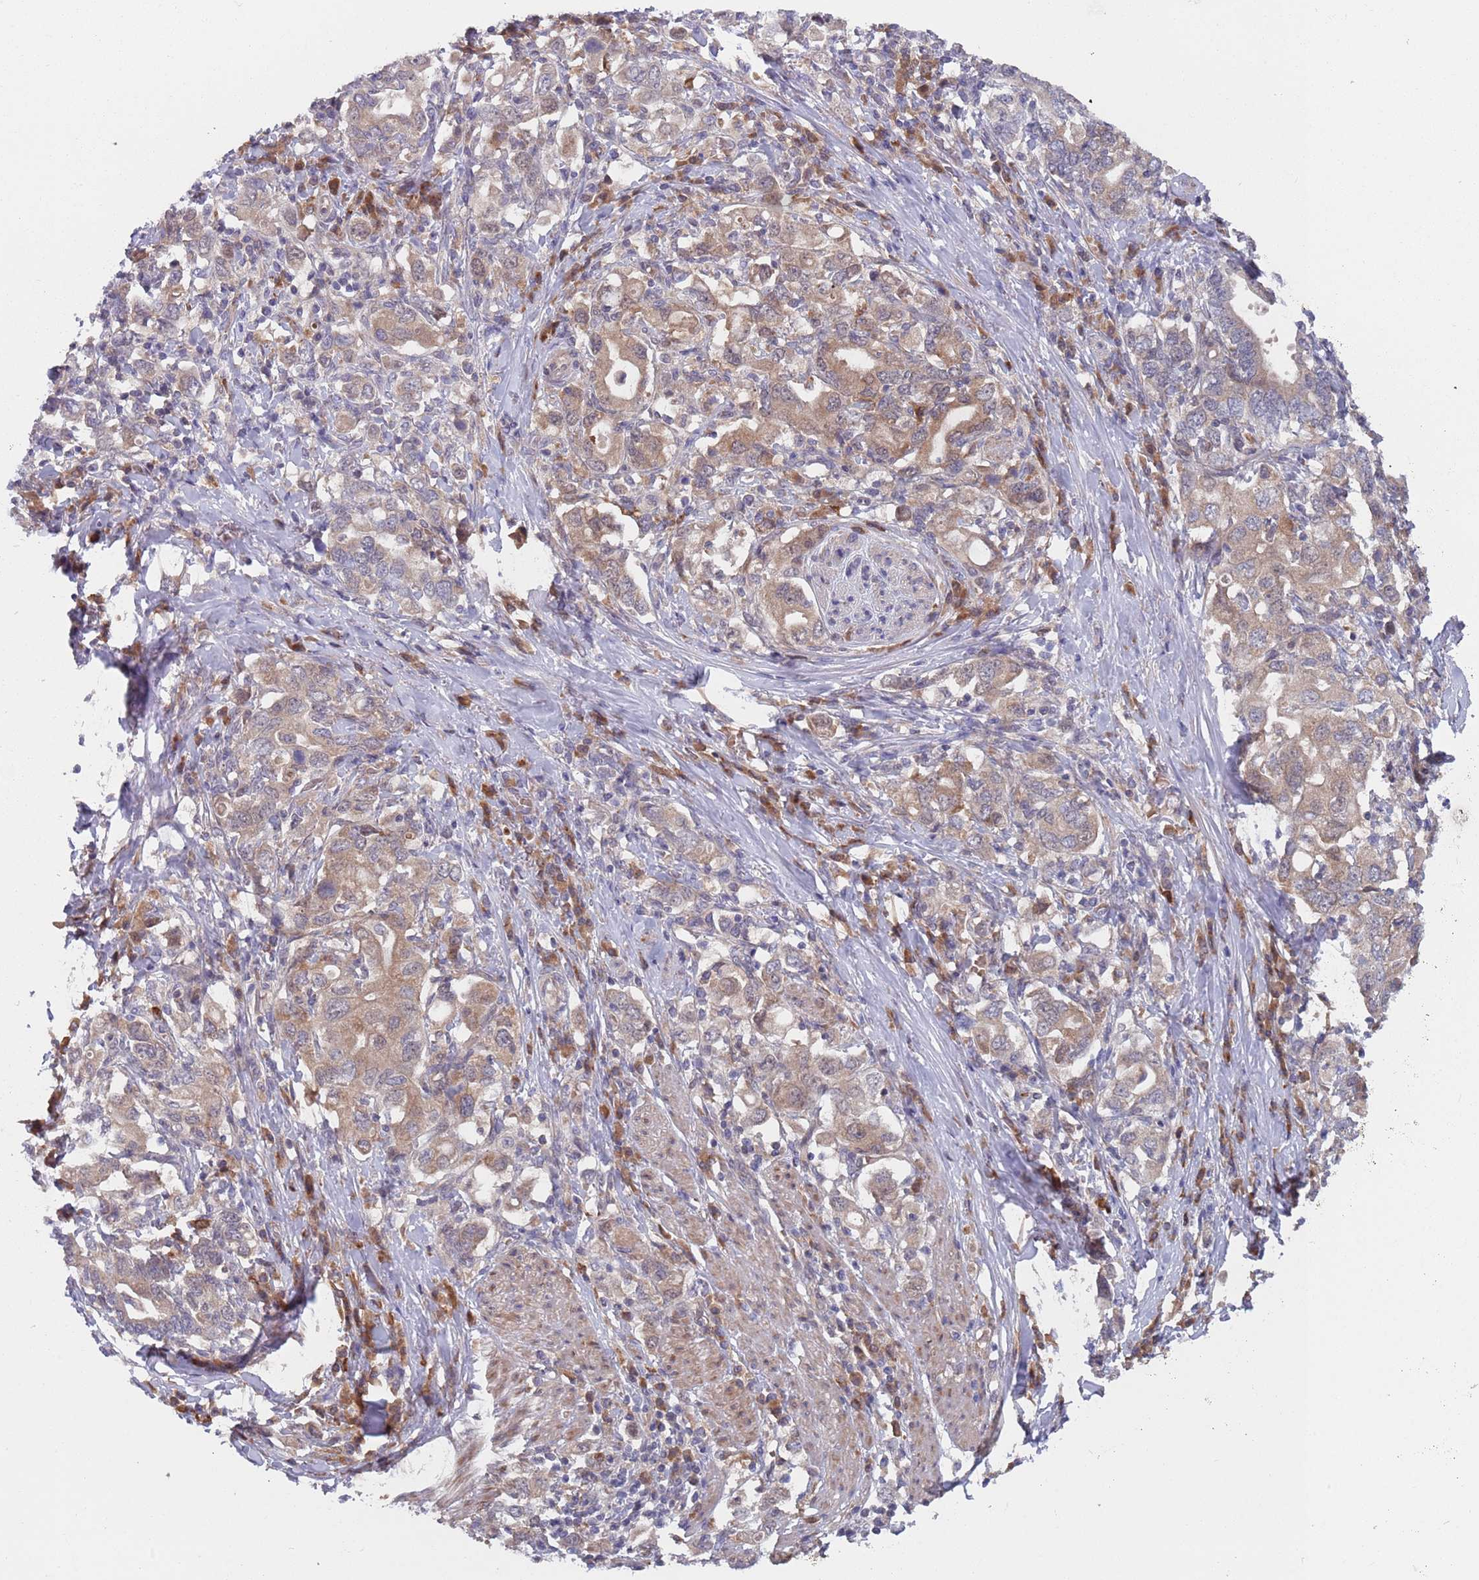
{"staining": {"intensity": "weak", "quantity": "25%-75%", "location": "cytoplasmic/membranous"}, "tissue": "stomach cancer", "cell_type": "Tumor cells", "image_type": "cancer", "snomed": [{"axis": "morphology", "description": "Adenocarcinoma, NOS"}, {"axis": "topography", "description": "Stomach, upper"}, {"axis": "topography", "description": "Stomach"}], "caption": "Stomach adenocarcinoma was stained to show a protein in brown. There is low levels of weak cytoplasmic/membranous positivity in about 25%-75% of tumor cells.", "gene": "ZNF140", "patient": {"sex": "male", "age": 62}}